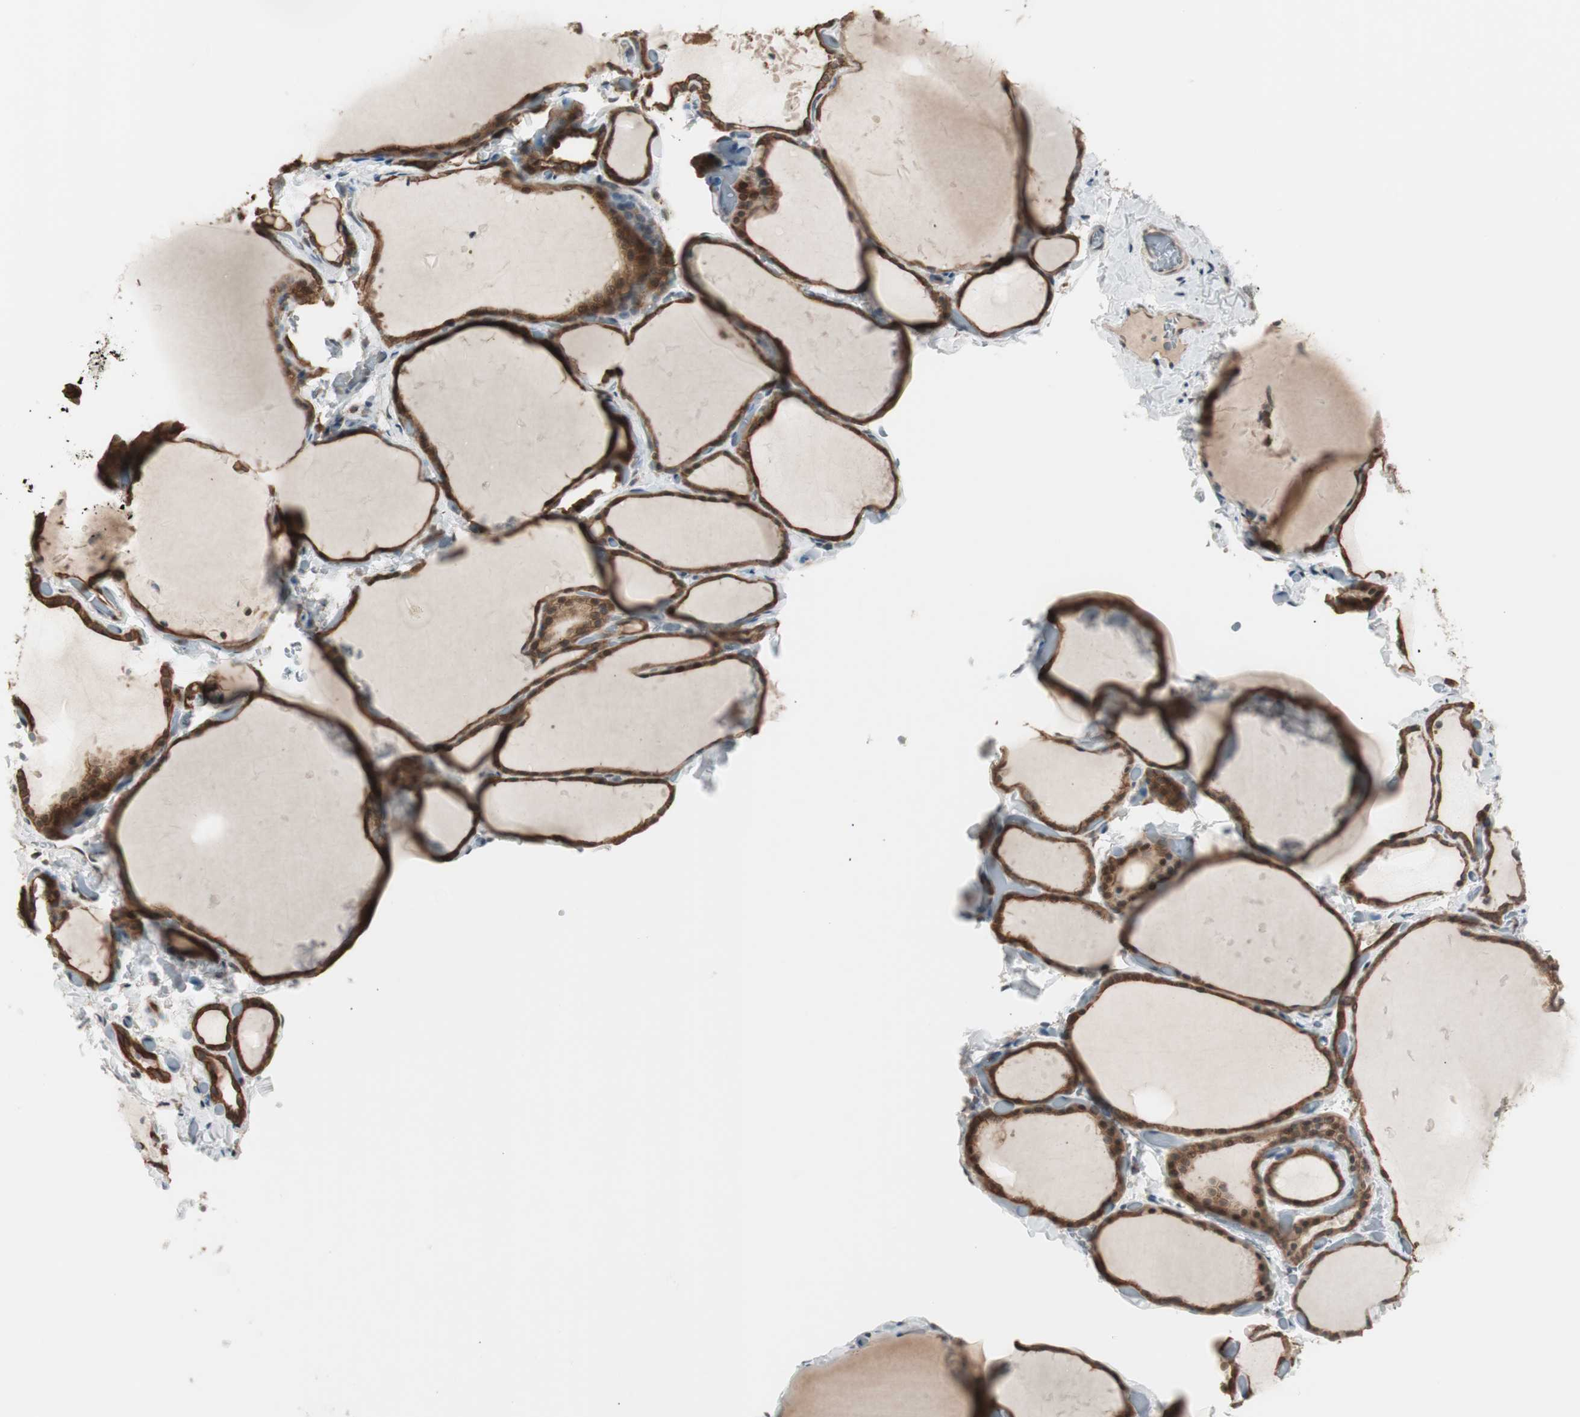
{"staining": {"intensity": "moderate", "quantity": ">75%", "location": "cytoplasmic/membranous"}, "tissue": "thyroid gland", "cell_type": "Glandular cells", "image_type": "normal", "snomed": [{"axis": "morphology", "description": "Normal tissue, NOS"}, {"axis": "topography", "description": "Thyroid gland"}], "caption": "Protein expression by immunohistochemistry (IHC) displays moderate cytoplasmic/membranous positivity in approximately >75% of glandular cells in normal thyroid gland. The protein of interest is shown in brown color, while the nuclei are stained blue.", "gene": "FBXO5", "patient": {"sex": "female", "age": 22}}